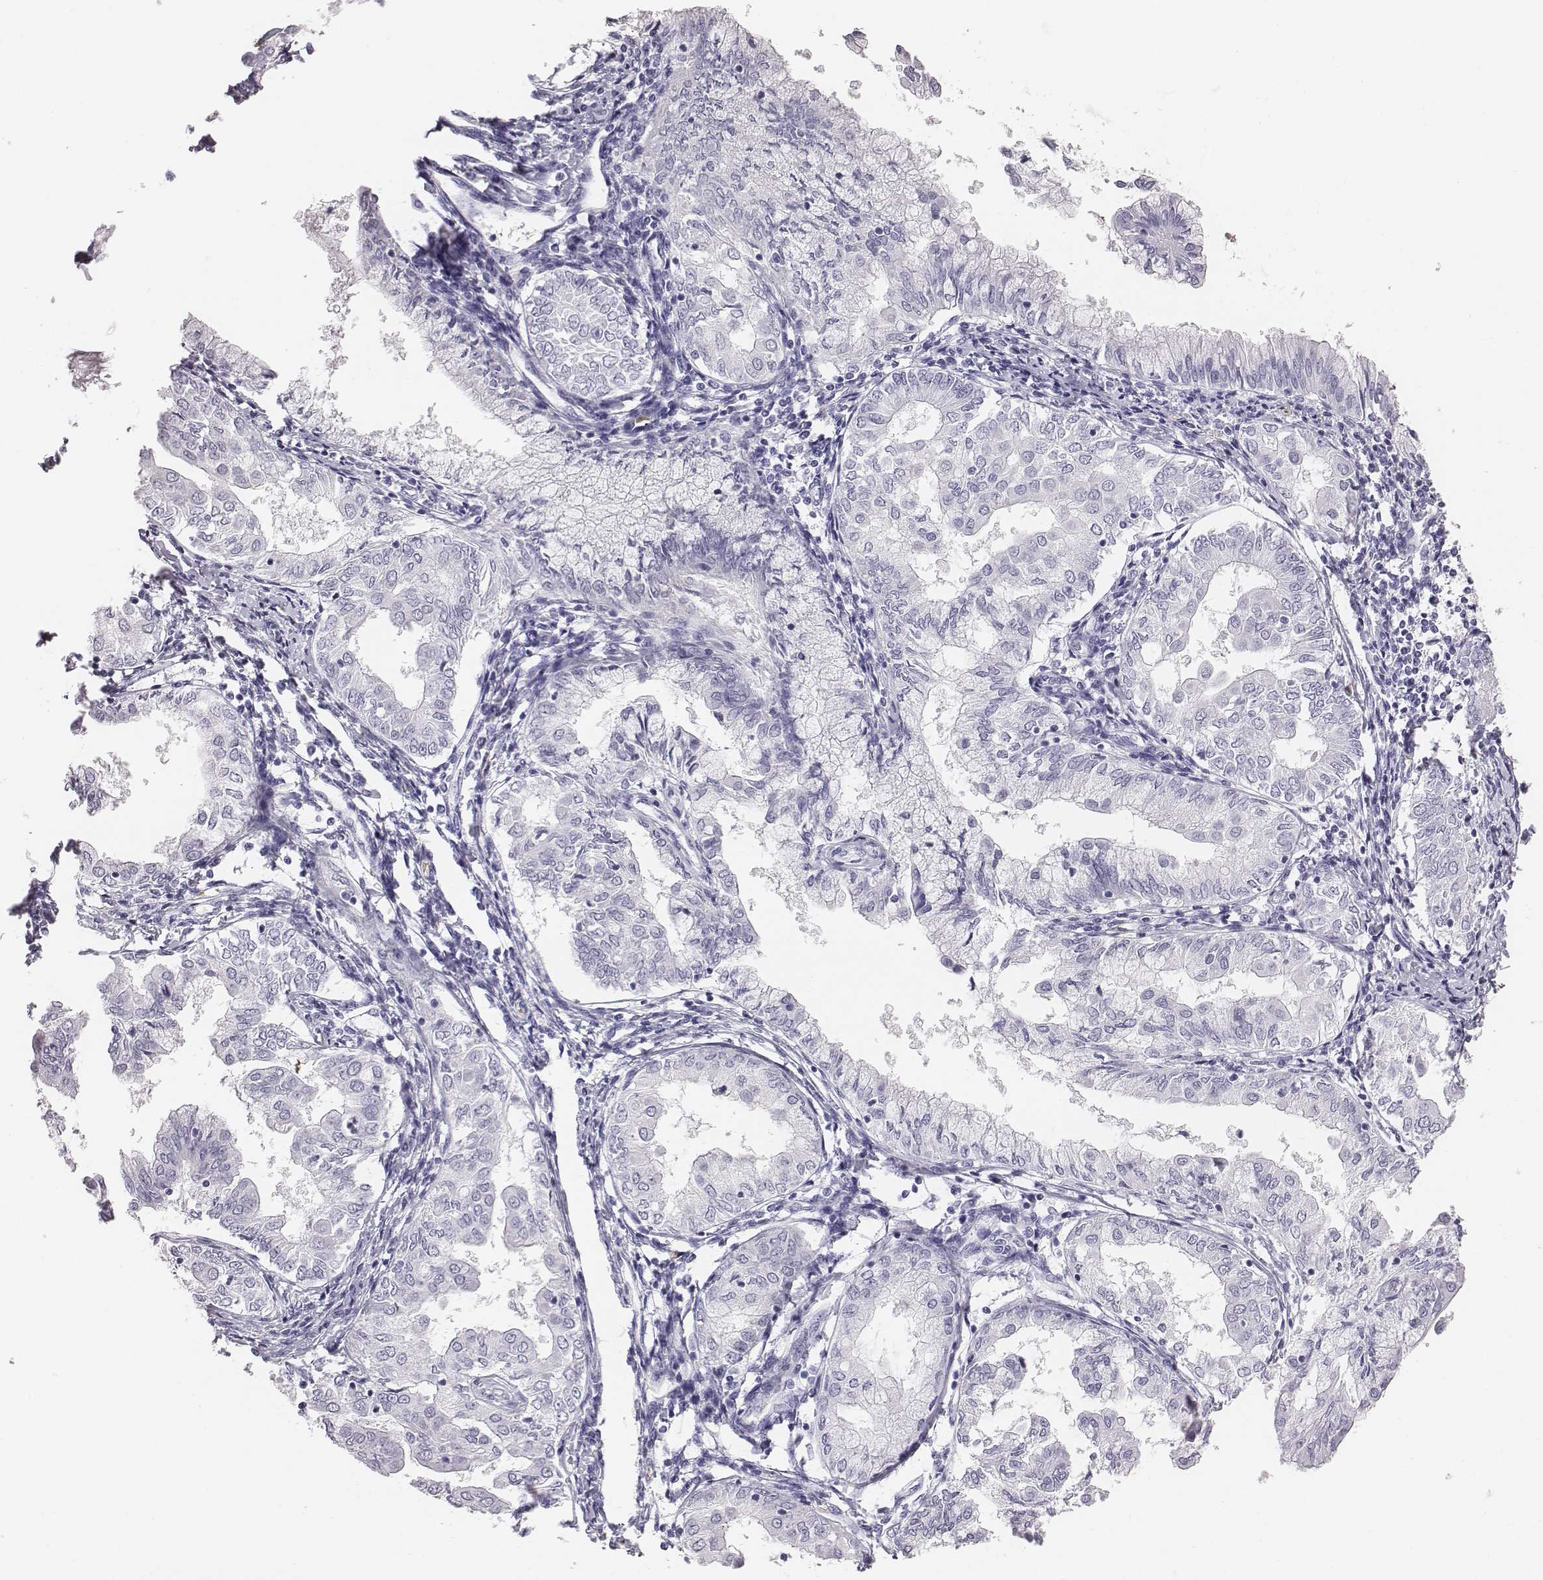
{"staining": {"intensity": "negative", "quantity": "none", "location": "none"}, "tissue": "endometrial cancer", "cell_type": "Tumor cells", "image_type": "cancer", "snomed": [{"axis": "morphology", "description": "Adenocarcinoma, NOS"}, {"axis": "topography", "description": "Endometrium"}], "caption": "Tumor cells show no significant protein staining in endometrial adenocarcinoma.", "gene": "HBZ", "patient": {"sex": "female", "age": 68}}